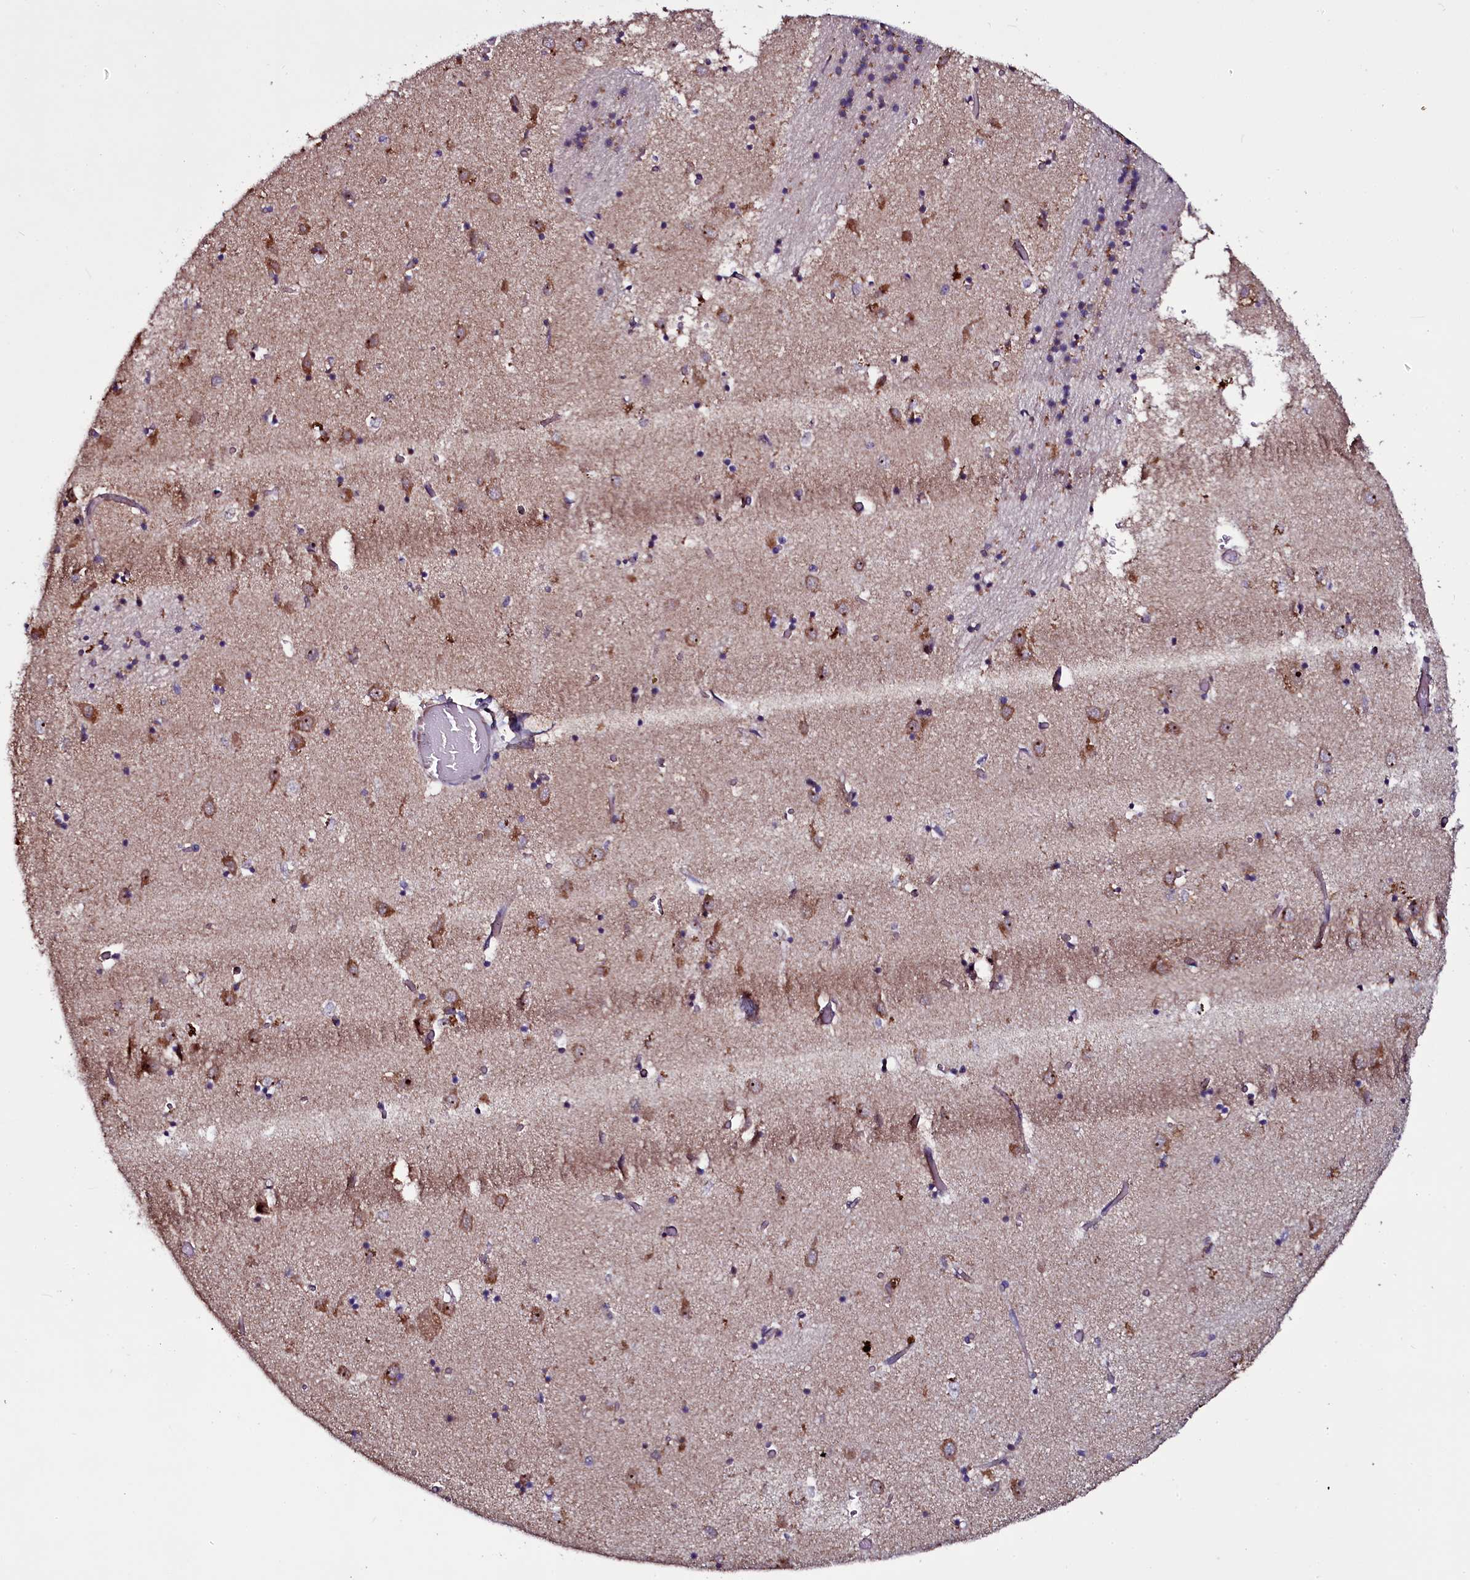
{"staining": {"intensity": "moderate", "quantity": ">75%", "location": "cytoplasmic/membranous"}, "tissue": "caudate", "cell_type": "Glial cells", "image_type": "normal", "snomed": [{"axis": "morphology", "description": "Normal tissue, NOS"}, {"axis": "topography", "description": "Lateral ventricle wall"}], "caption": "Glial cells demonstrate moderate cytoplasmic/membranous staining in about >75% of cells in normal caudate. The staining is performed using DAB brown chromogen to label protein expression. The nuclei are counter-stained blue using hematoxylin.", "gene": "NAA80", "patient": {"sex": "male", "age": 70}}